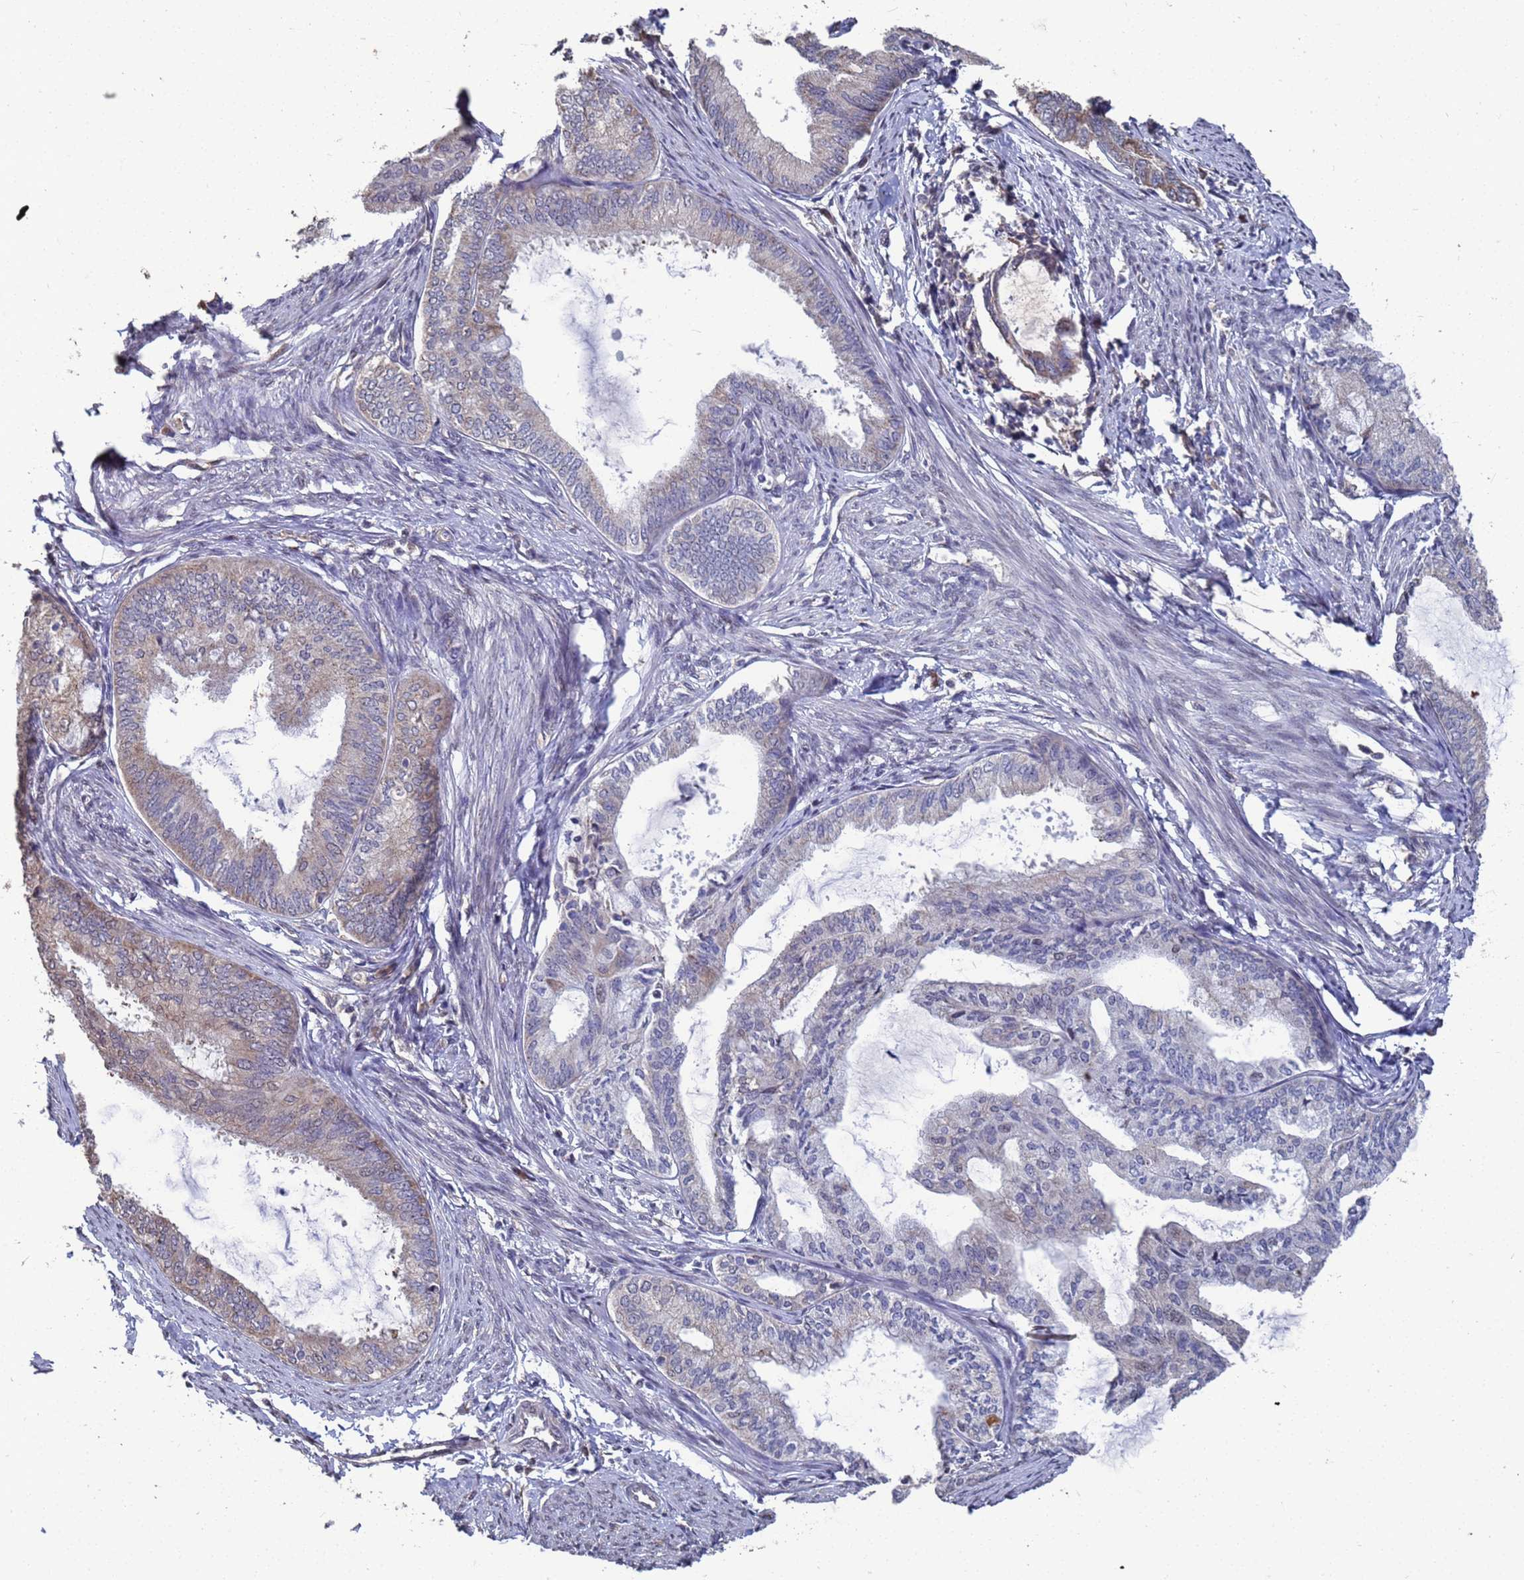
{"staining": {"intensity": "moderate", "quantity": "25%-75%", "location": "cytoplasmic/membranous"}, "tissue": "endometrial cancer", "cell_type": "Tumor cells", "image_type": "cancer", "snomed": [{"axis": "morphology", "description": "Adenocarcinoma, NOS"}, {"axis": "topography", "description": "Endometrium"}], "caption": "Brown immunohistochemical staining in adenocarcinoma (endometrial) exhibits moderate cytoplasmic/membranous staining in approximately 25%-75% of tumor cells.", "gene": "CFAP119", "patient": {"sex": "female", "age": 86}}